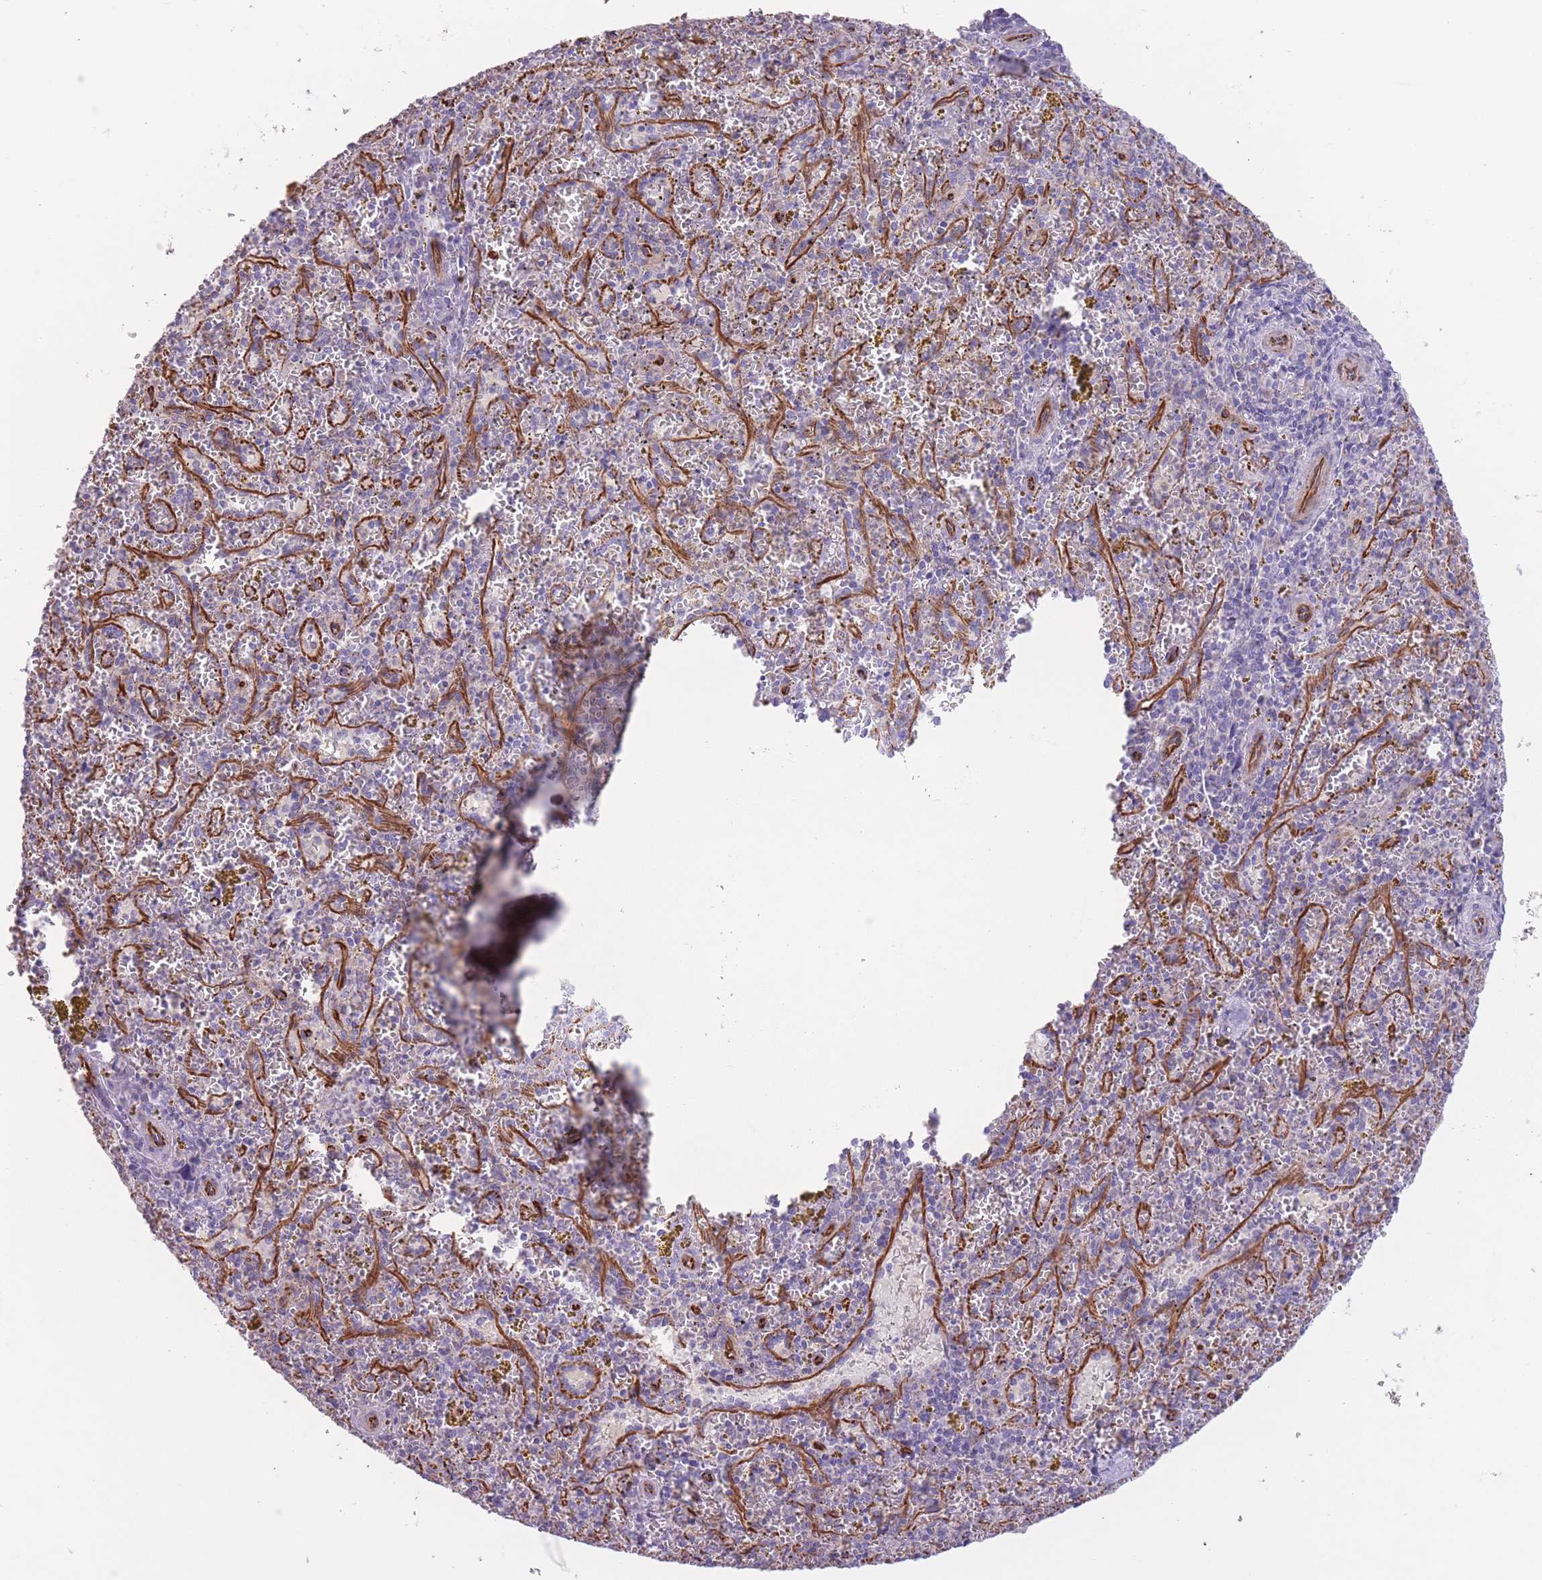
{"staining": {"intensity": "negative", "quantity": "none", "location": "none"}, "tissue": "spleen", "cell_type": "Cells in red pulp", "image_type": "normal", "snomed": [{"axis": "morphology", "description": "Normal tissue, NOS"}, {"axis": "topography", "description": "Spleen"}], "caption": "A high-resolution photomicrograph shows immunohistochemistry (IHC) staining of unremarkable spleen, which shows no significant staining in cells in red pulp.", "gene": "ATP5MF", "patient": {"sex": "male", "age": 57}}